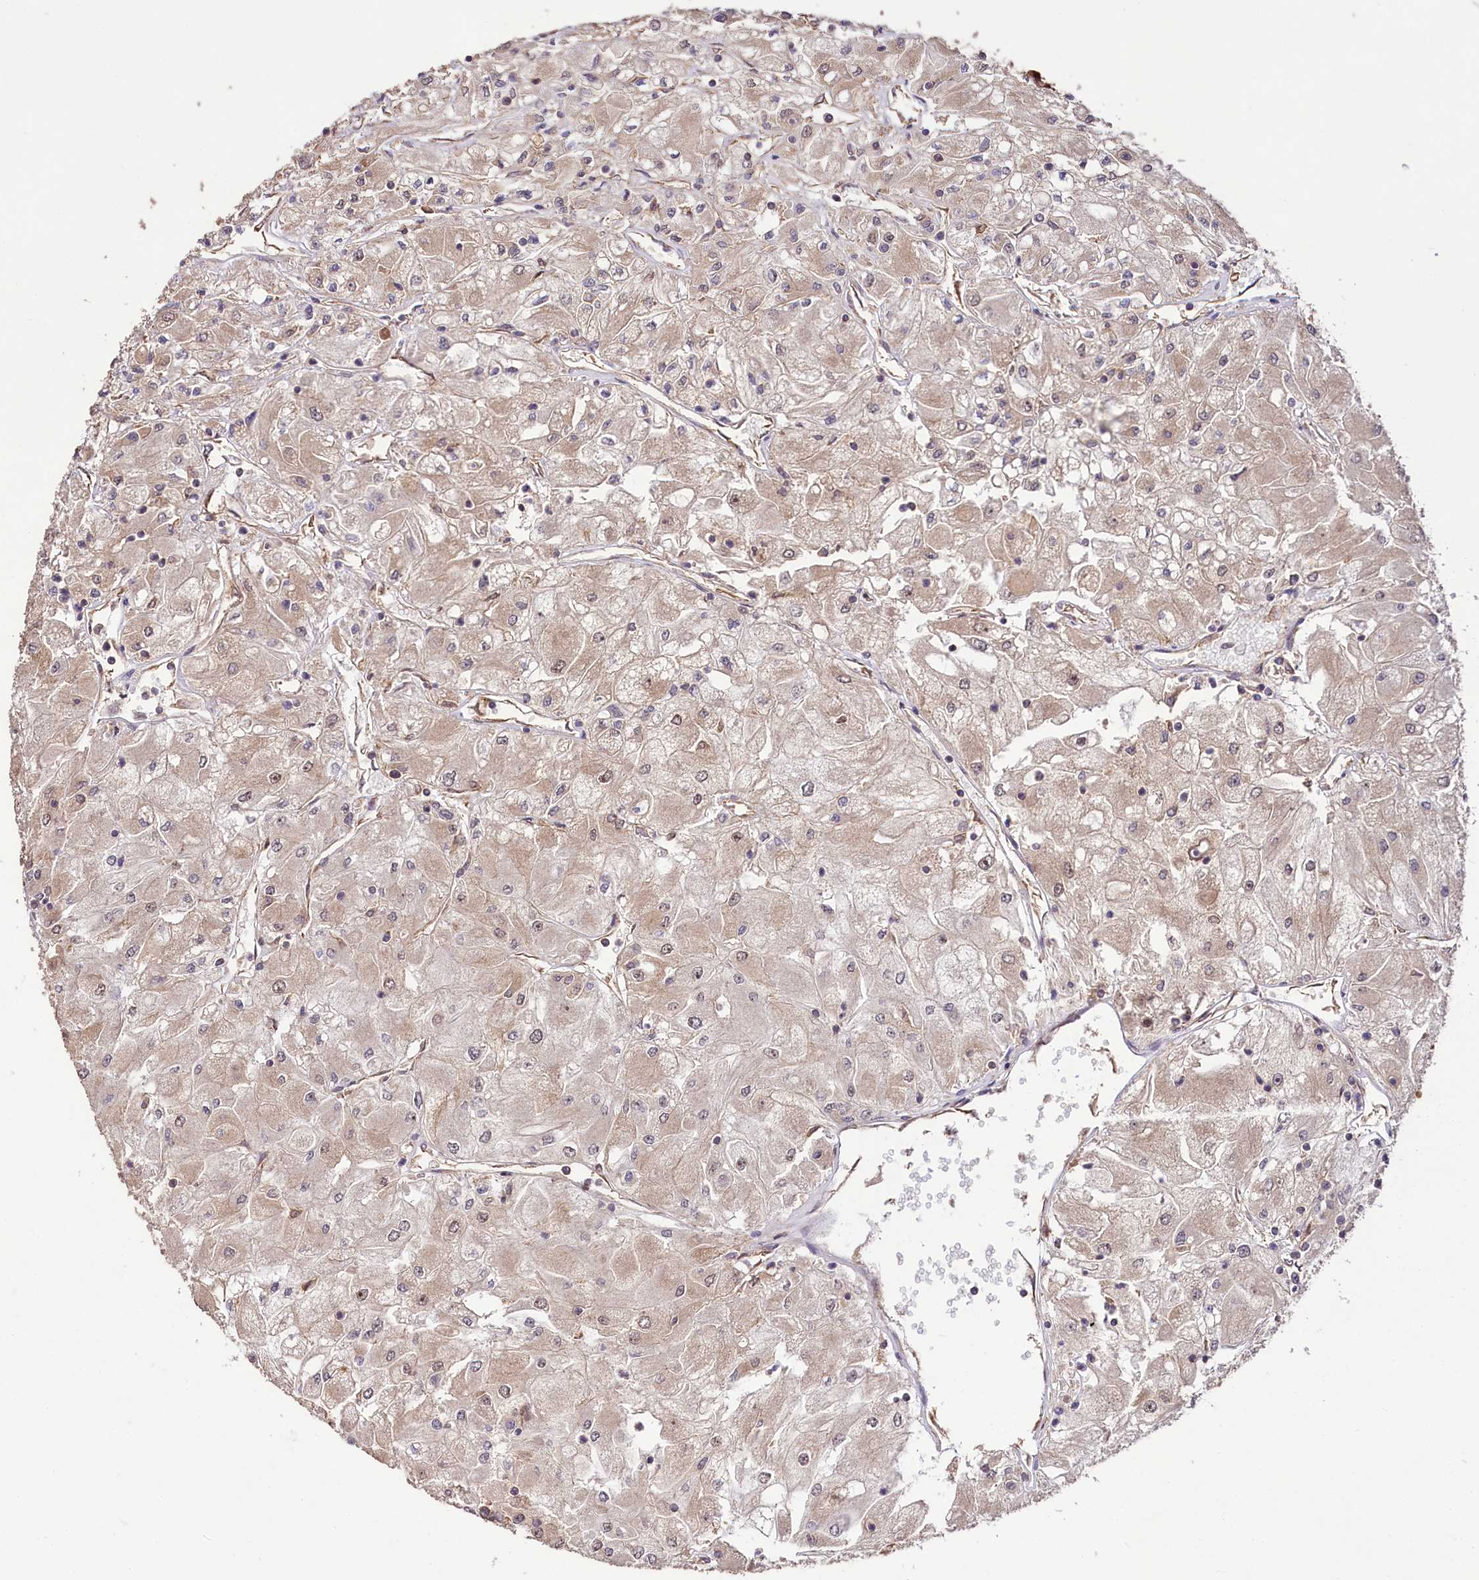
{"staining": {"intensity": "weak", "quantity": ">75%", "location": "cytoplasmic/membranous,nuclear"}, "tissue": "renal cancer", "cell_type": "Tumor cells", "image_type": "cancer", "snomed": [{"axis": "morphology", "description": "Adenocarcinoma, NOS"}, {"axis": "topography", "description": "Kidney"}], "caption": "Brown immunohistochemical staining in renal cancer (adenocarcinoma) demonstrates weak cytoplasmic/membranous and nuclear positivity in approximately >75% of tumor cells.", "gene": "RRP8", "patient": {"sex": "male", "age": 80}}